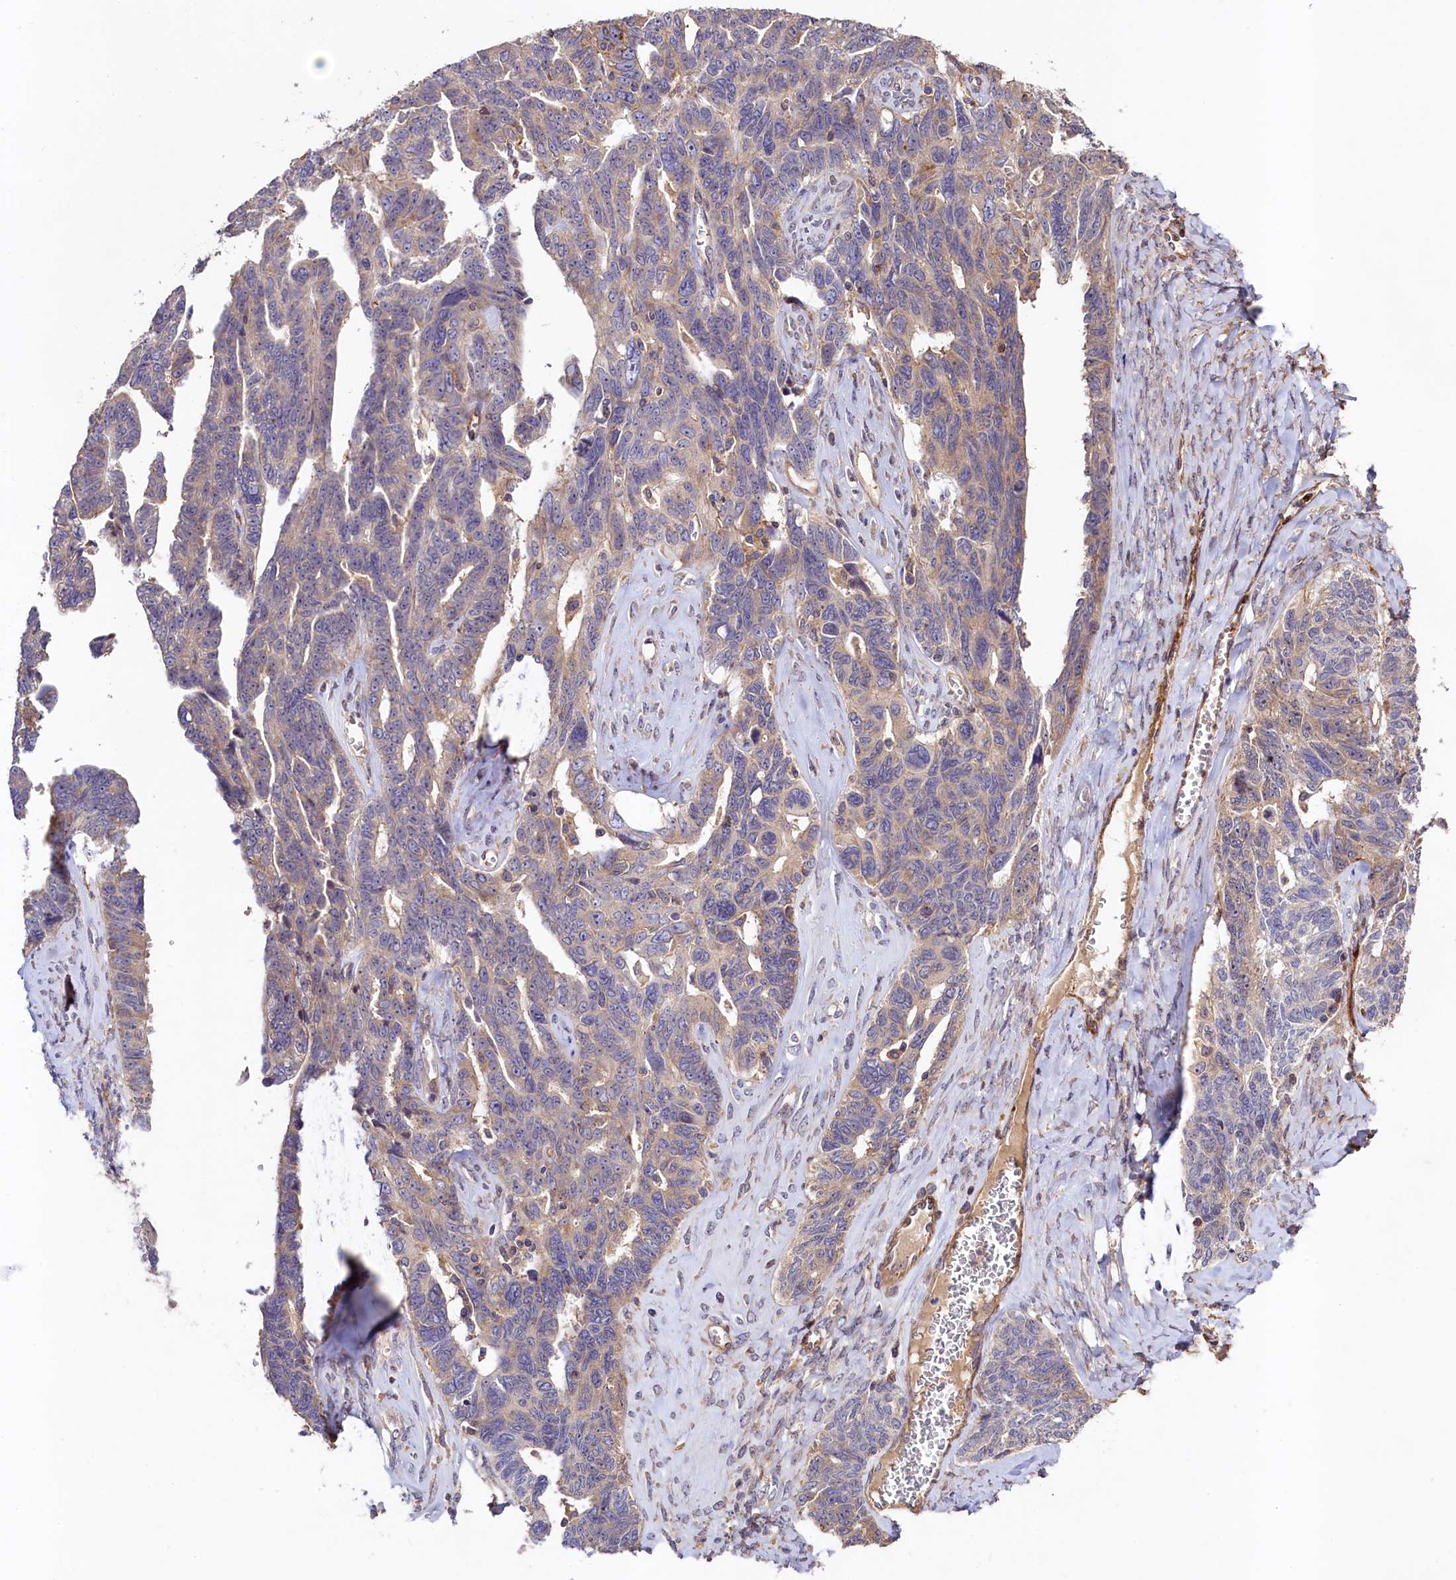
{"staining": {"intensity": "weak", "quantity": "<25%", "location": "cytoplasmic/membranous"}, "tissue": "ovarian cancer", "cell_type": "Tumor cells", "image_type": "cancer", "snomed": [{"axis": "morphology", "description": "Cystadenocarcinoma, serous, NOS"}, {"axis": "topography", "description": "Ovary"}], "caption": "The immunohistochemistry (IHC) image has no significant expression in tumor cells of serous cystadenocarcinoma (ovarian) tissue.", "gene": "KLHDC4", "patient": {"sex": "female", "age": 79}}